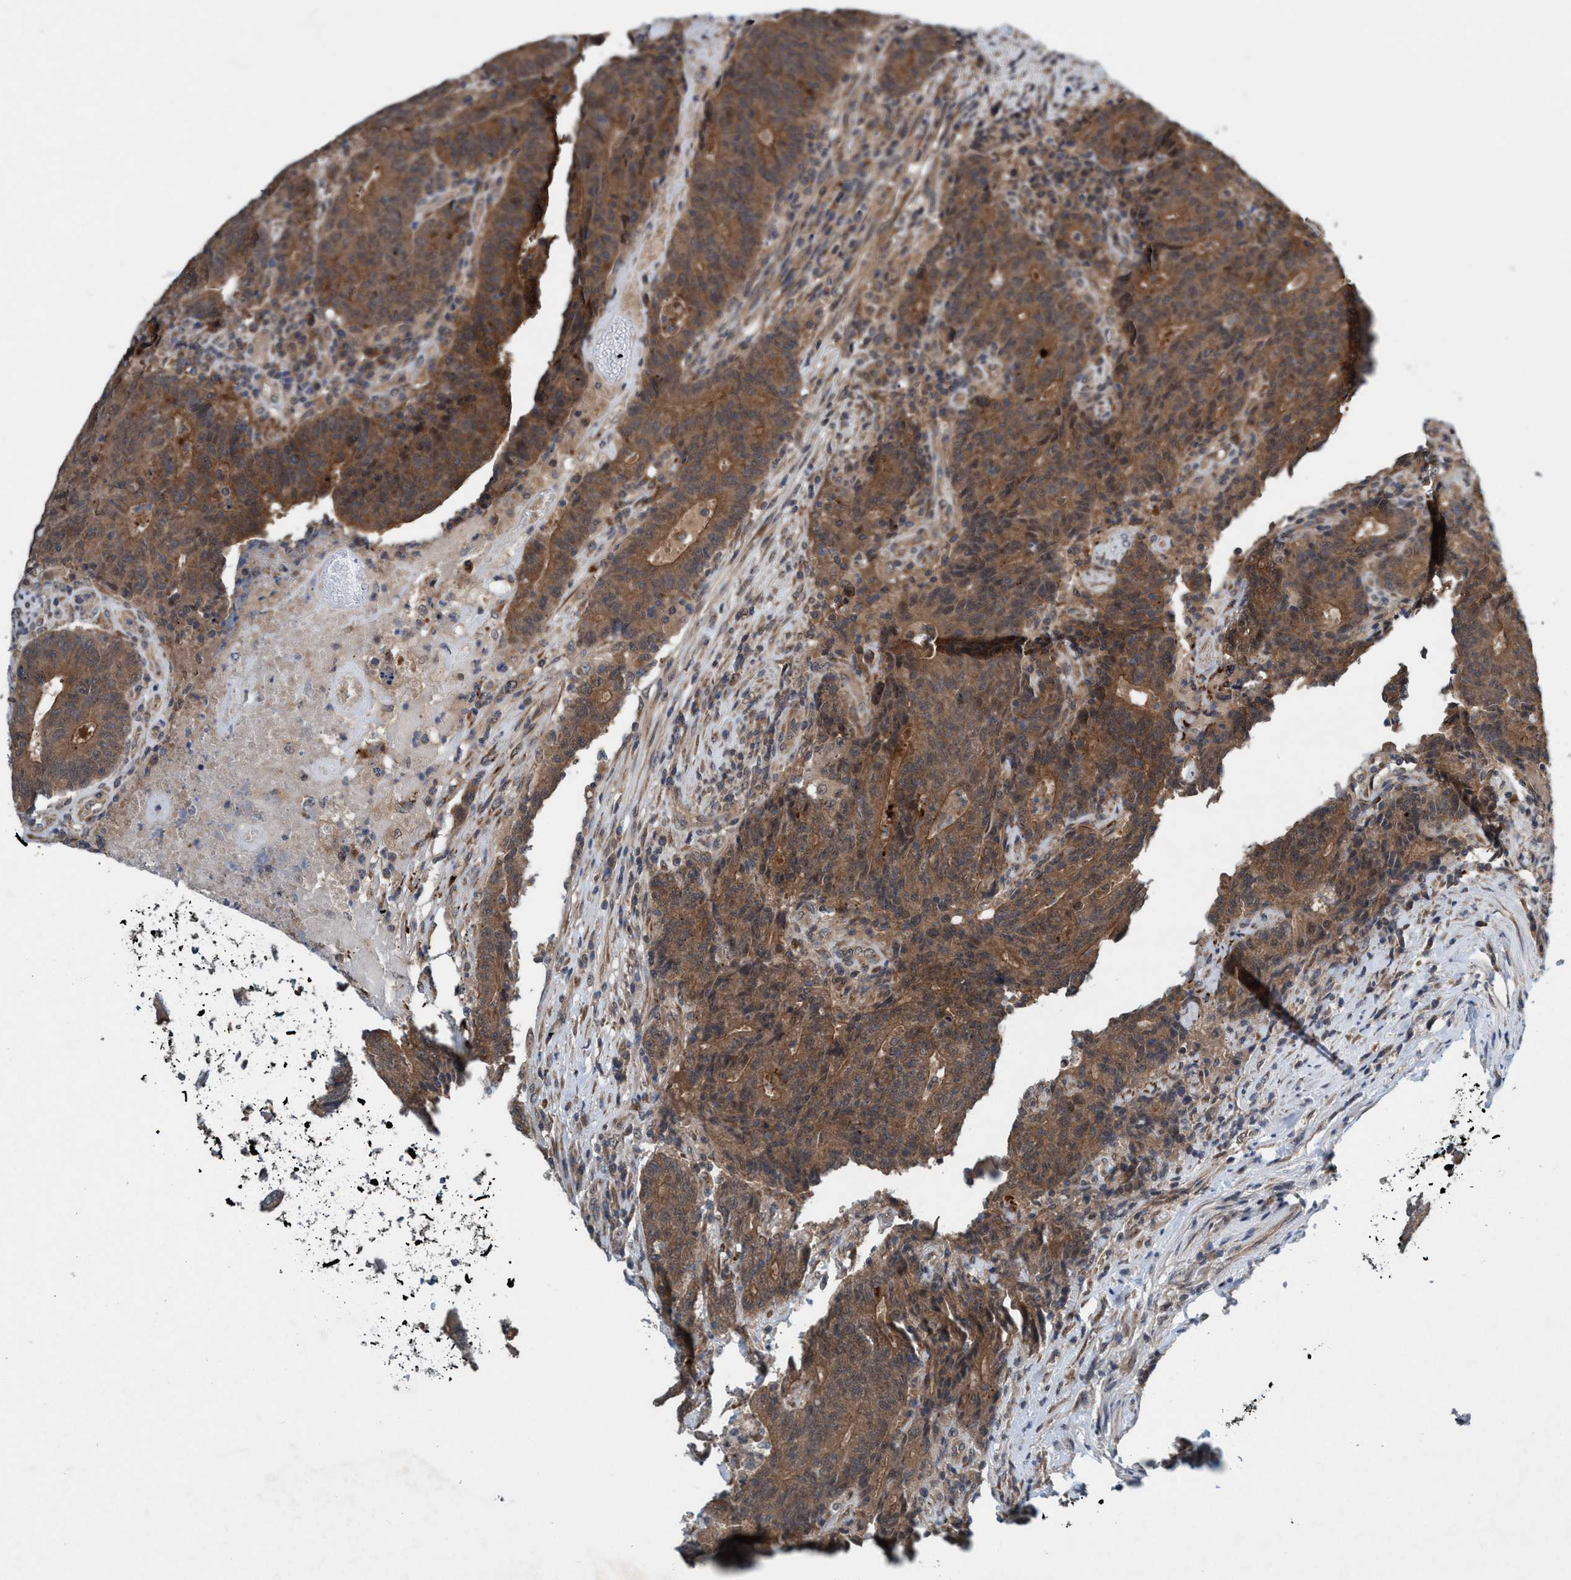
{"staining": {"intensity": "moderate", "quantity": ">75%", "location": "cytoplasmic/membranous"}, "tissue": "colorectal cancer", "cell_type": "Tumor cells", "image_type": "cancer", "snomed": [{"axis": "morphology", "description": "Normal tissue, NOS"}, {"axis": "morphology", "description": "Adenocarcinoma, NOS"}, {"axis": "topography", "description": "Colon"}], "caption": "Approximately >75% of tumor cells in human colorectal cancer (adenocarcinoma) display moderate cytoplasmic/membranous protein staining as visualized by brown immunohistochemical staining.", "gene": "TRIM65", "patient": {"sex": "female", "age": 75}}